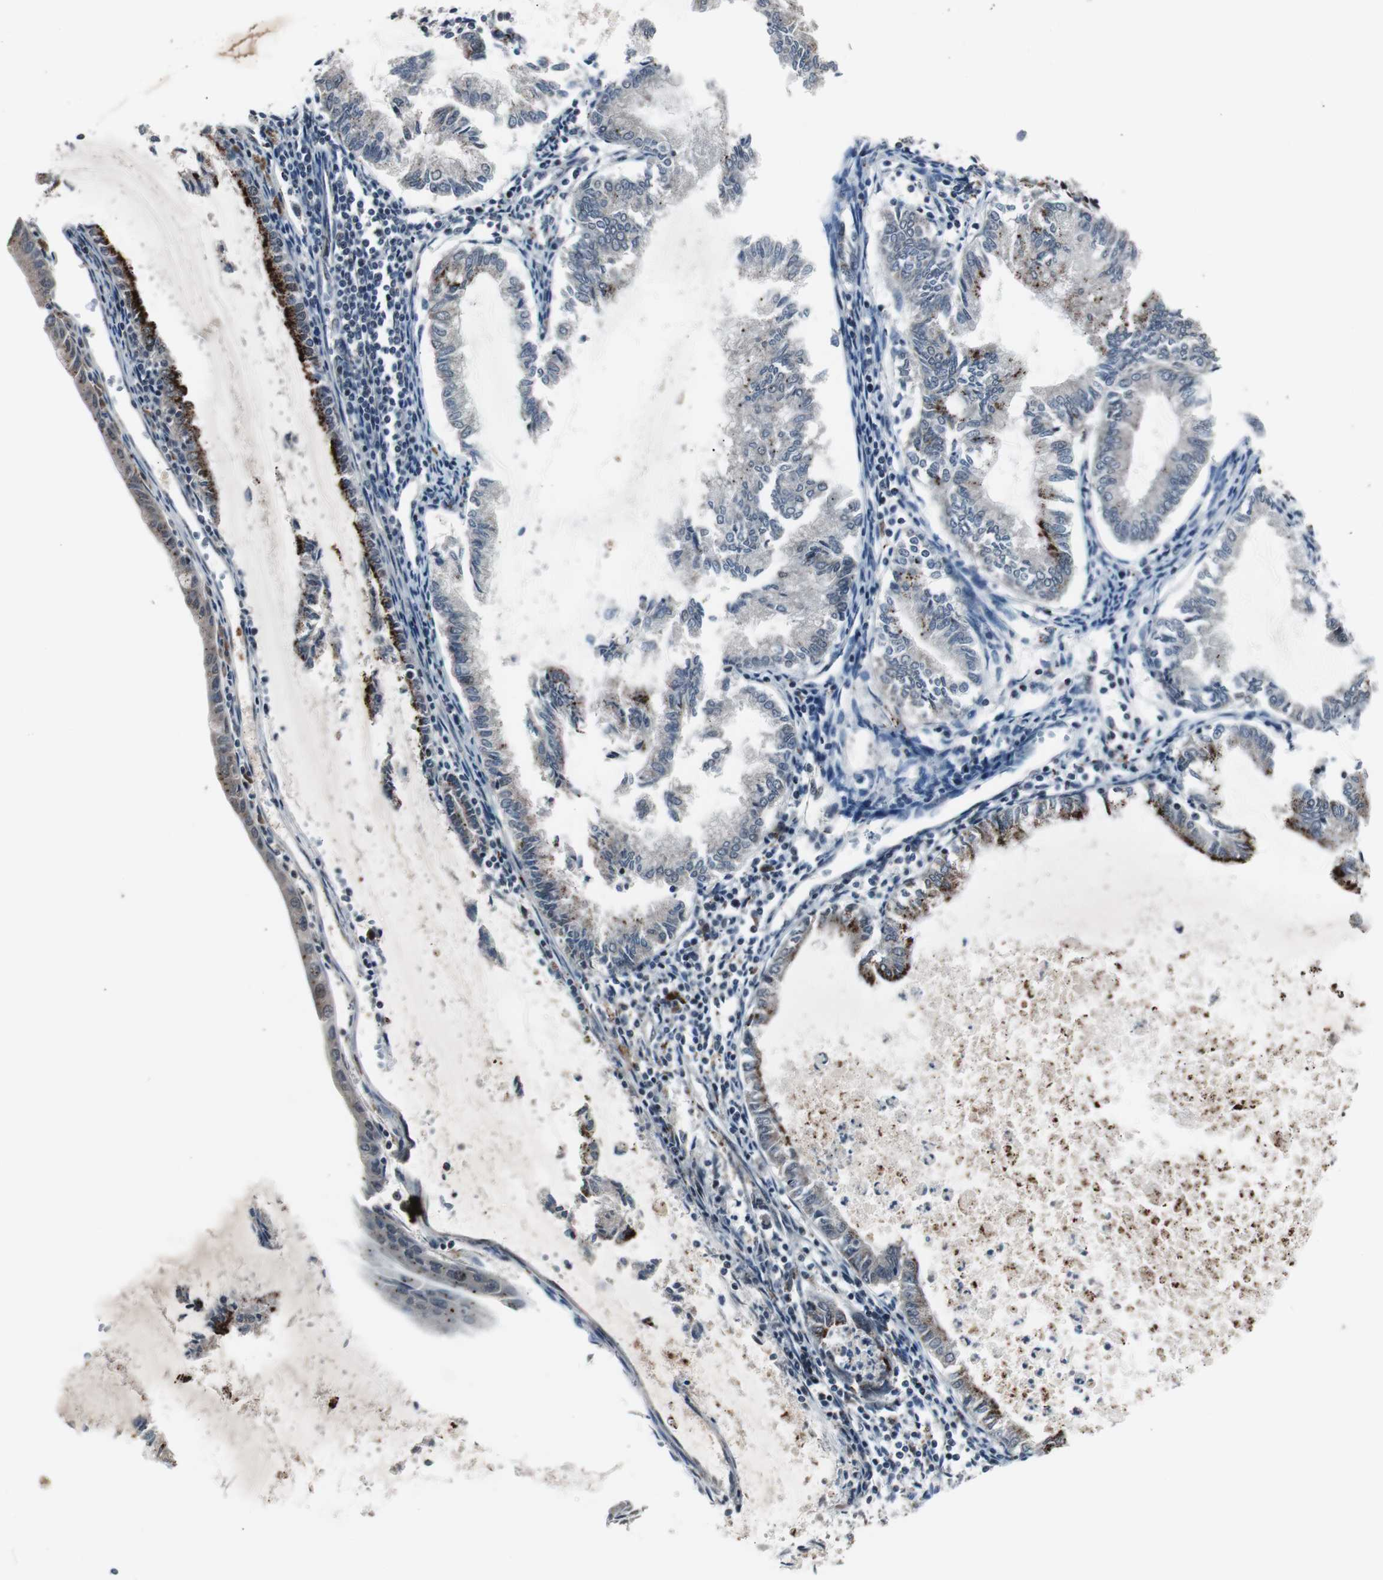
{"staining": {"intensity": "strong", "quantity": "25%-75%", "location": "cytoplasmic/membranous"}, "tissue": "endometrial cancer", "cell_type": "Tumor cells", "image_type": "cancer", "snomed": [{"axis": "morphology", "description": "Adenocarcinoma, NOS"}, {"axis": "topography", "description": "Endometrium"}], "caption": "The micrograph shows staining of adenocarcinoma (endometrial), revealing strong cytoplasmic/membranous protein expression (brown color) within tumor cells.", "gene": "BOLA1", "patient": {"sex": "female", "age": 86}}